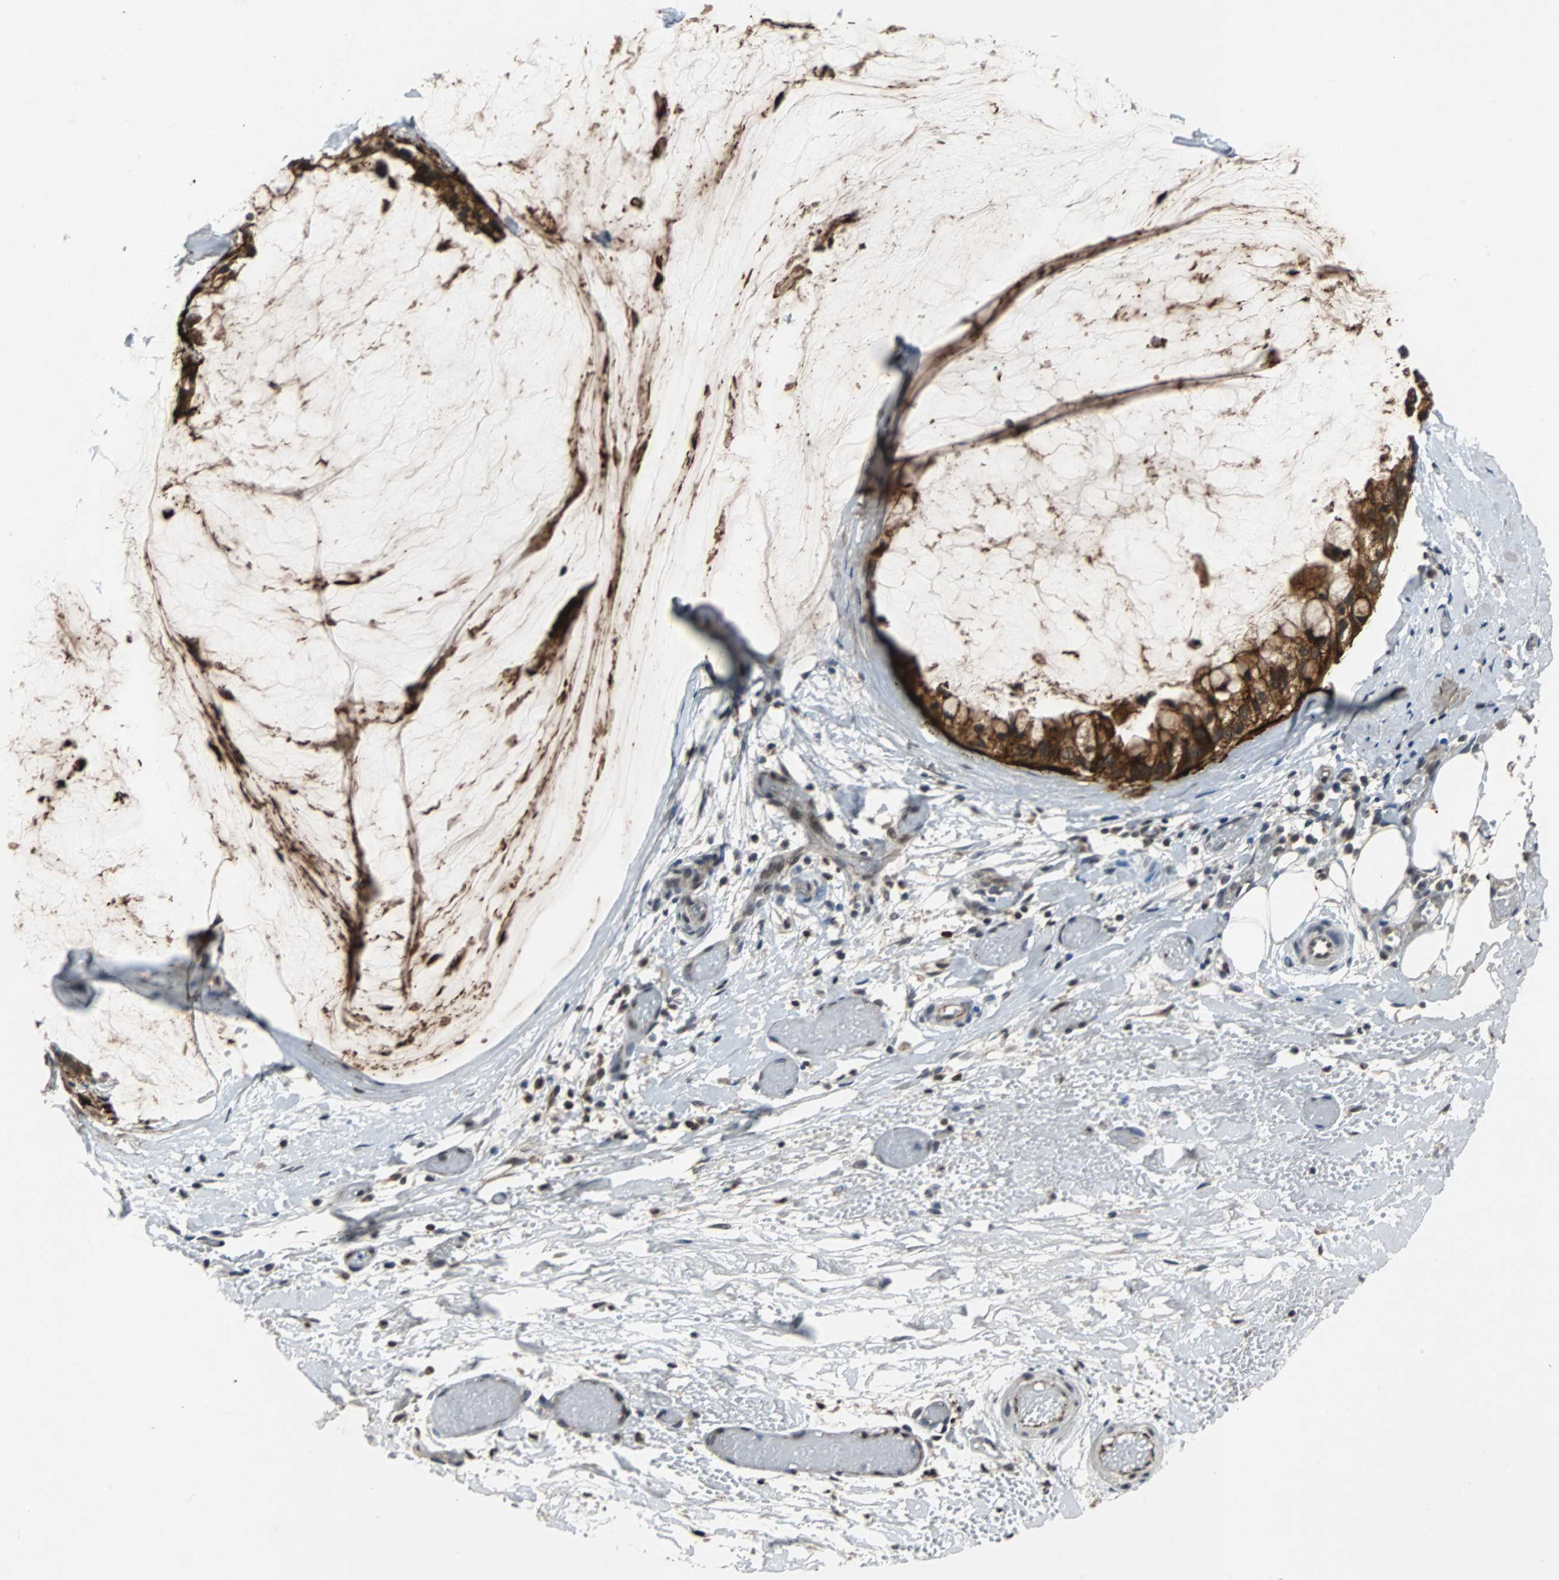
{"staining": {"intensity": "strong", "quantity": ">75%", "location": "cytoplasmic/membranous"}, "tissue": "ovarian cancer", "cell_type": "Tumor cells", "image_type": "cancer", "snomed": [{"axis": "morphology", "description": "Cystadenocarcinoma, mucinous, NOS"}, {"axis": "topography", "description": "Ovary"}], "caption": "Ovarian cancer (mucinous cystadenocarcinoma) was stained to show a protein in brown. There is high levels of strong cytoplasmic/membranous expression in approximately >75% of tumor cells. Using DAB (3,3'-diaminobenzidine) (brown) and hematoxylin (blue) stains, captured at high magnification using brightfield microscopy.", "gene": "LSR", "patient": {"sex": "female", "age": 39}}